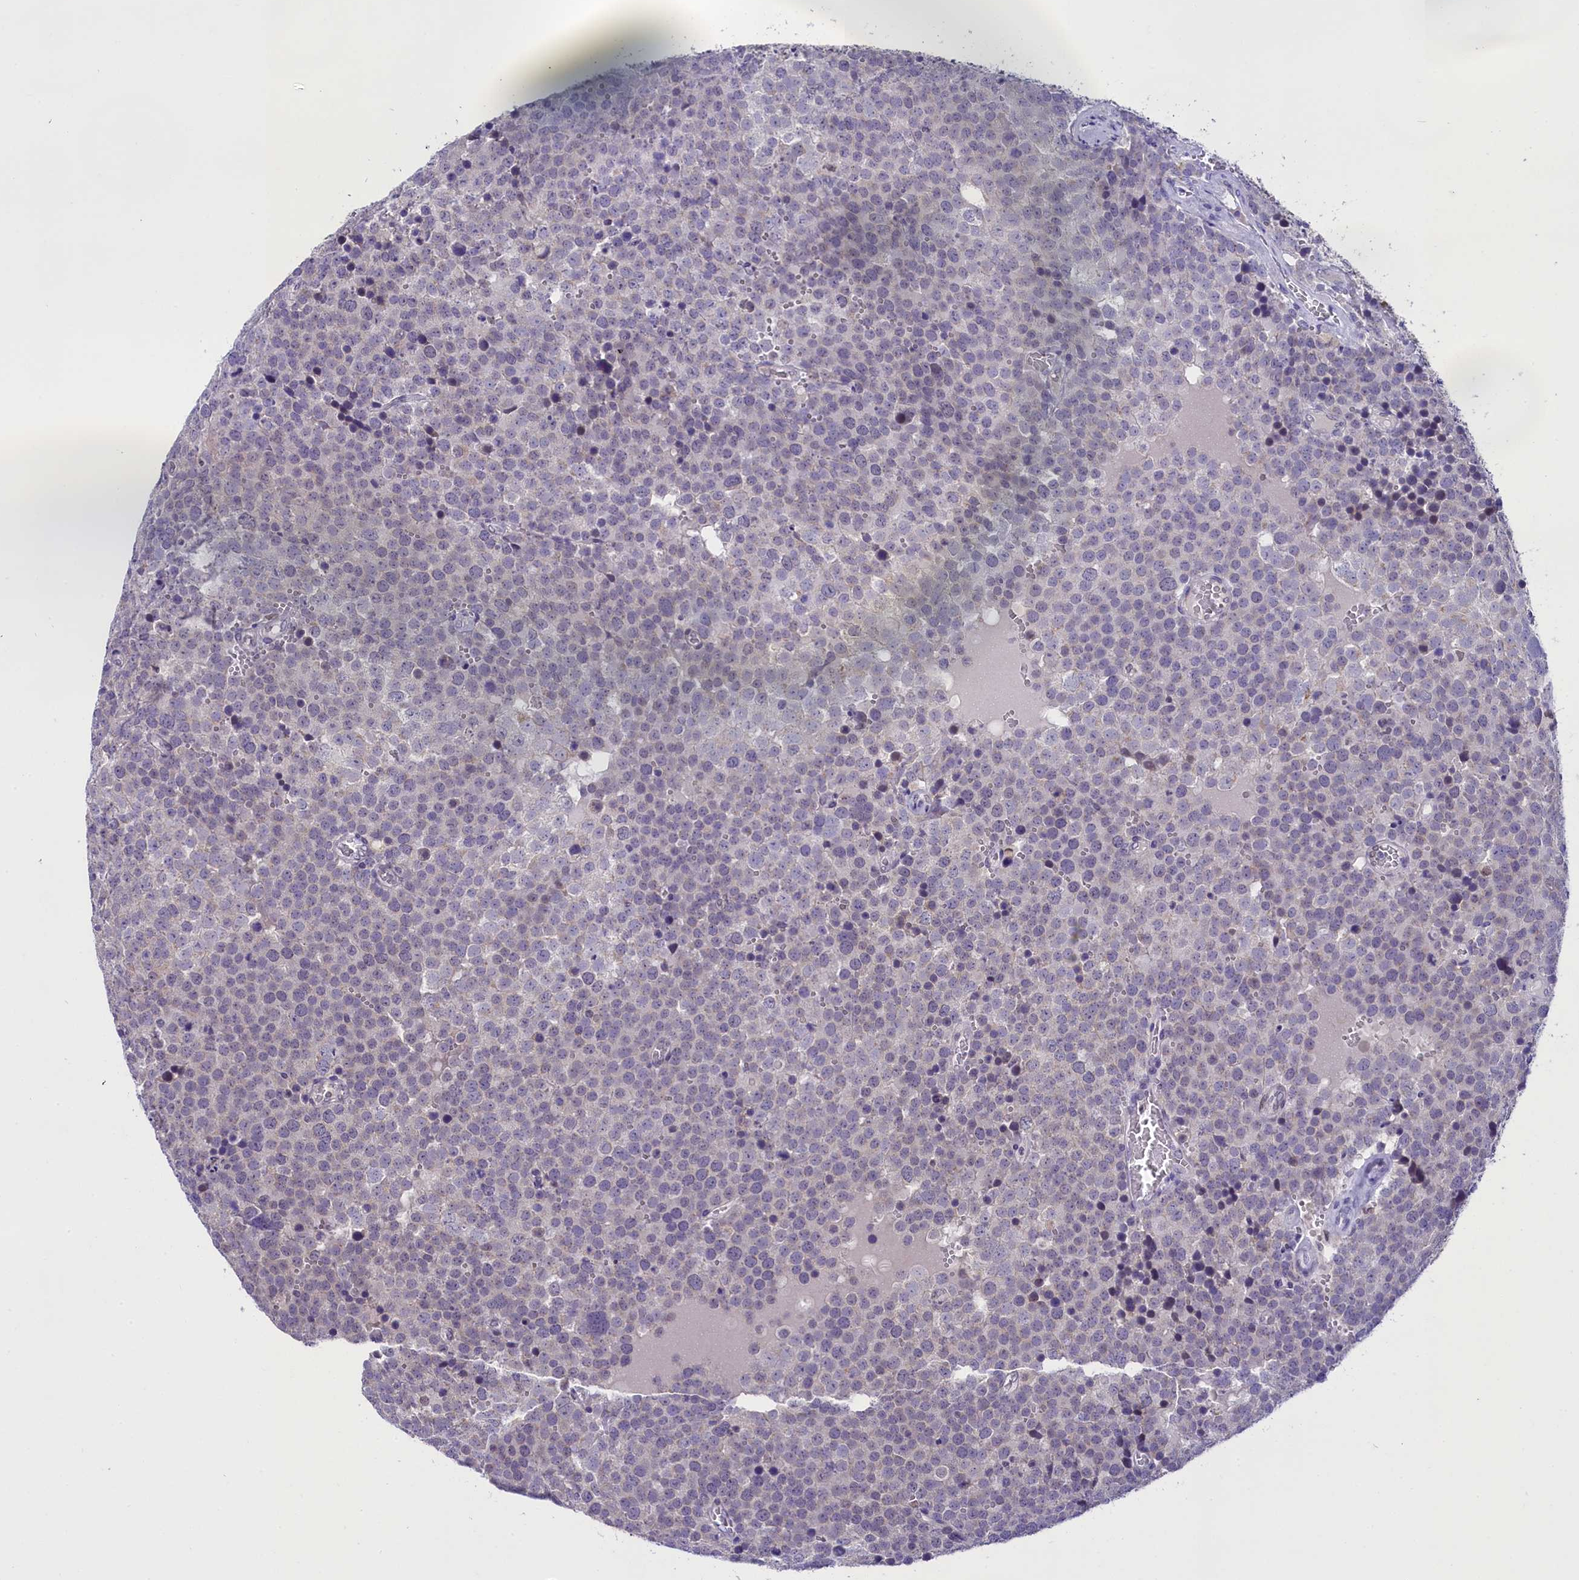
{"staining": {"intensity": "negative", "quantity": "none", "location": "none"}, "tissue": "testis cancer", "cell_type": "Tumor cells", "image_type": "cancer", "snomed": [{"axis": "morphology", "description": "Seminoma, NOS"}, {"axis": "topography", "description": "Testis"}], "caption": "Histopathology image shows no significant protein positivity in tumor cells of testis cancer.", "gene": "OSGEP", "patient": {"sex": "male", "age": 71}}